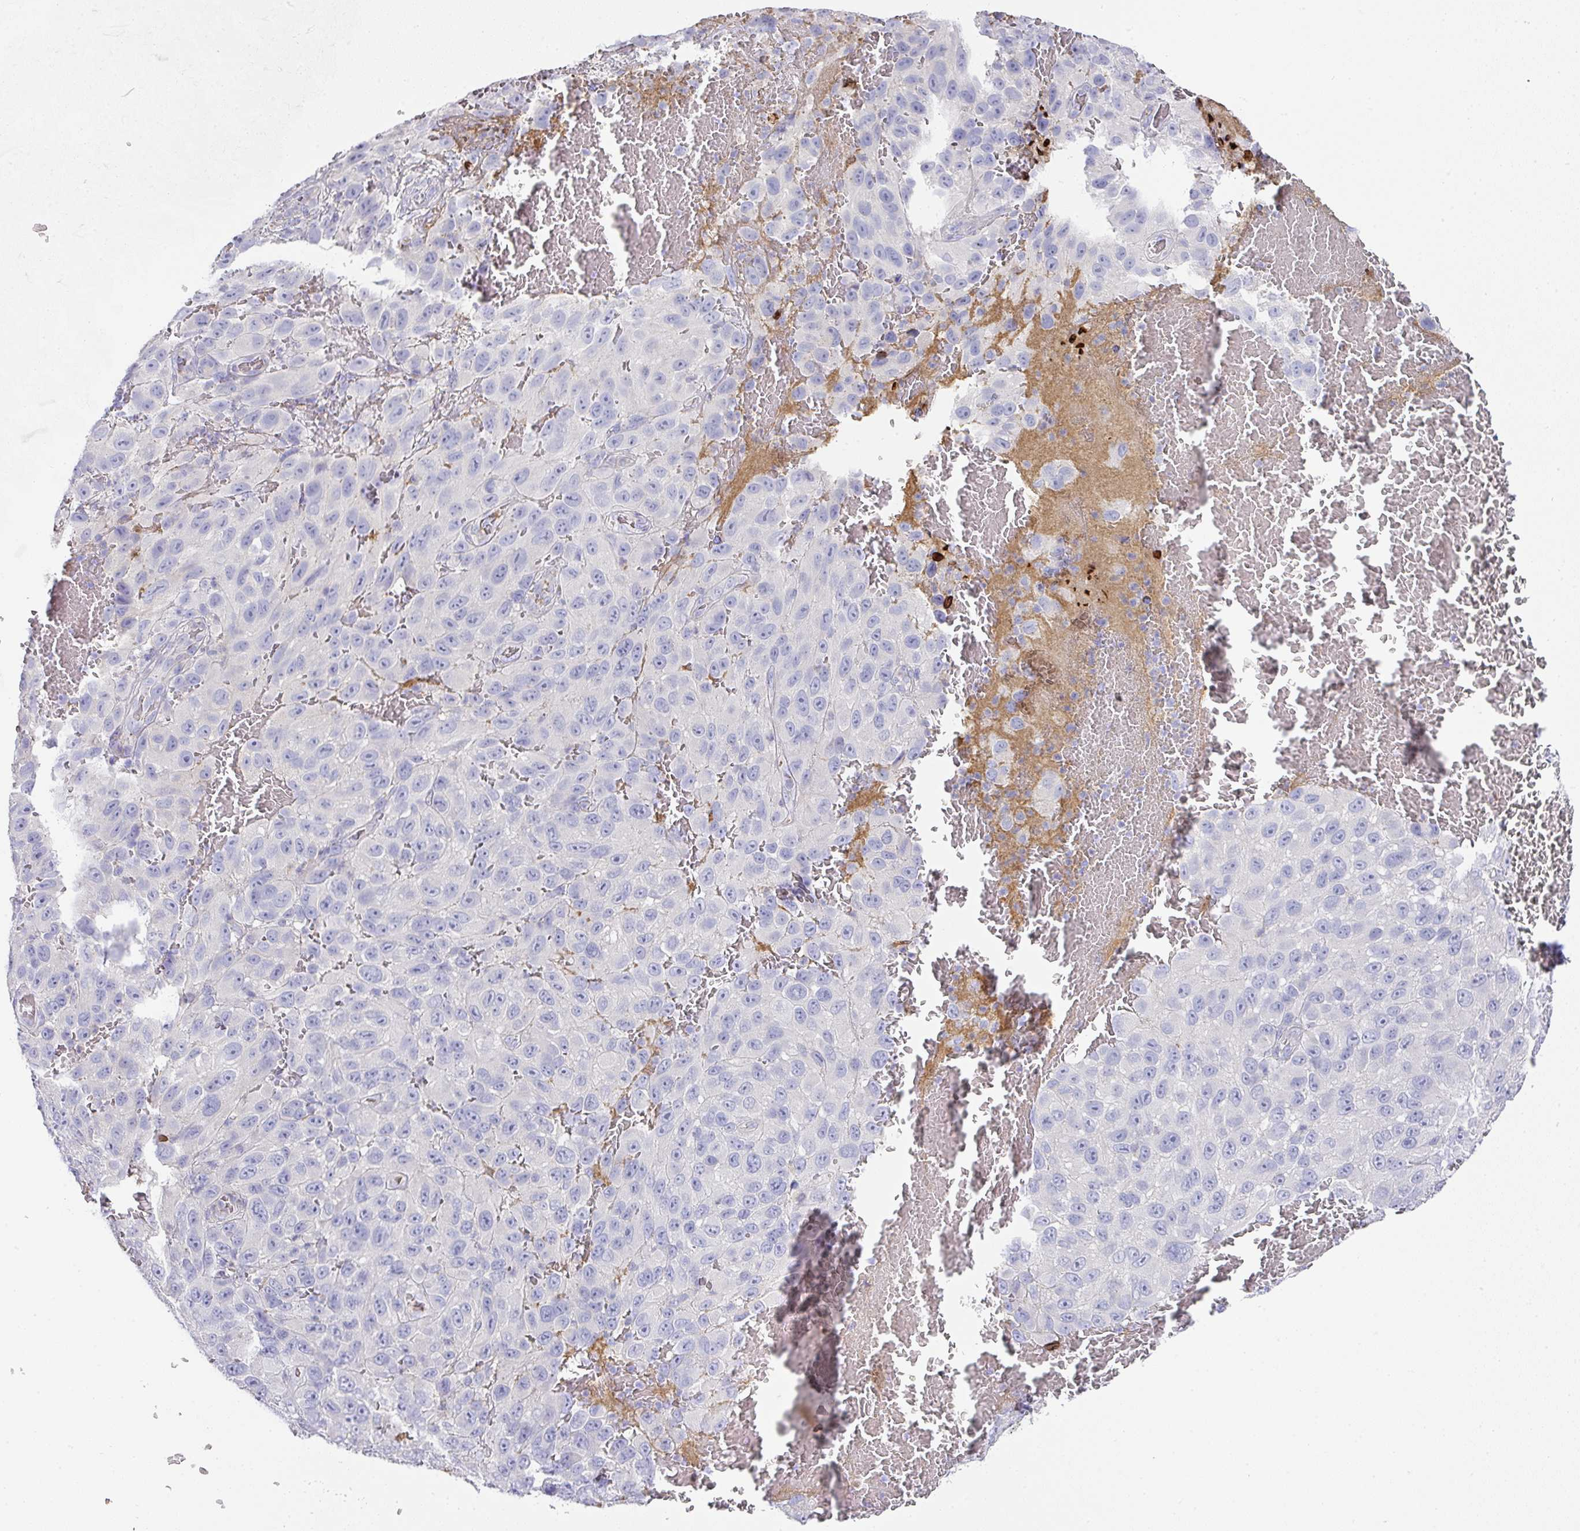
{"staining": {"intensity": "negative", "quantity": "none", "location": "none"}, "tissue": "melanoma", "cell_type": "Tumor cells", "image_type": "cancer", "snomed": [{"axis": "morphology", "description": "Normal tissue, NOS"}, {"axis": "morphology", "description": "Malignant melanoma, NOS"}, {"axis": "topography", "description": "Skin"}], "caption": "IHC of human malignant melanoma displays no expression in tumor cells.", "gene": "TARM1", "patient": {"sex": "female", "age": 96}}